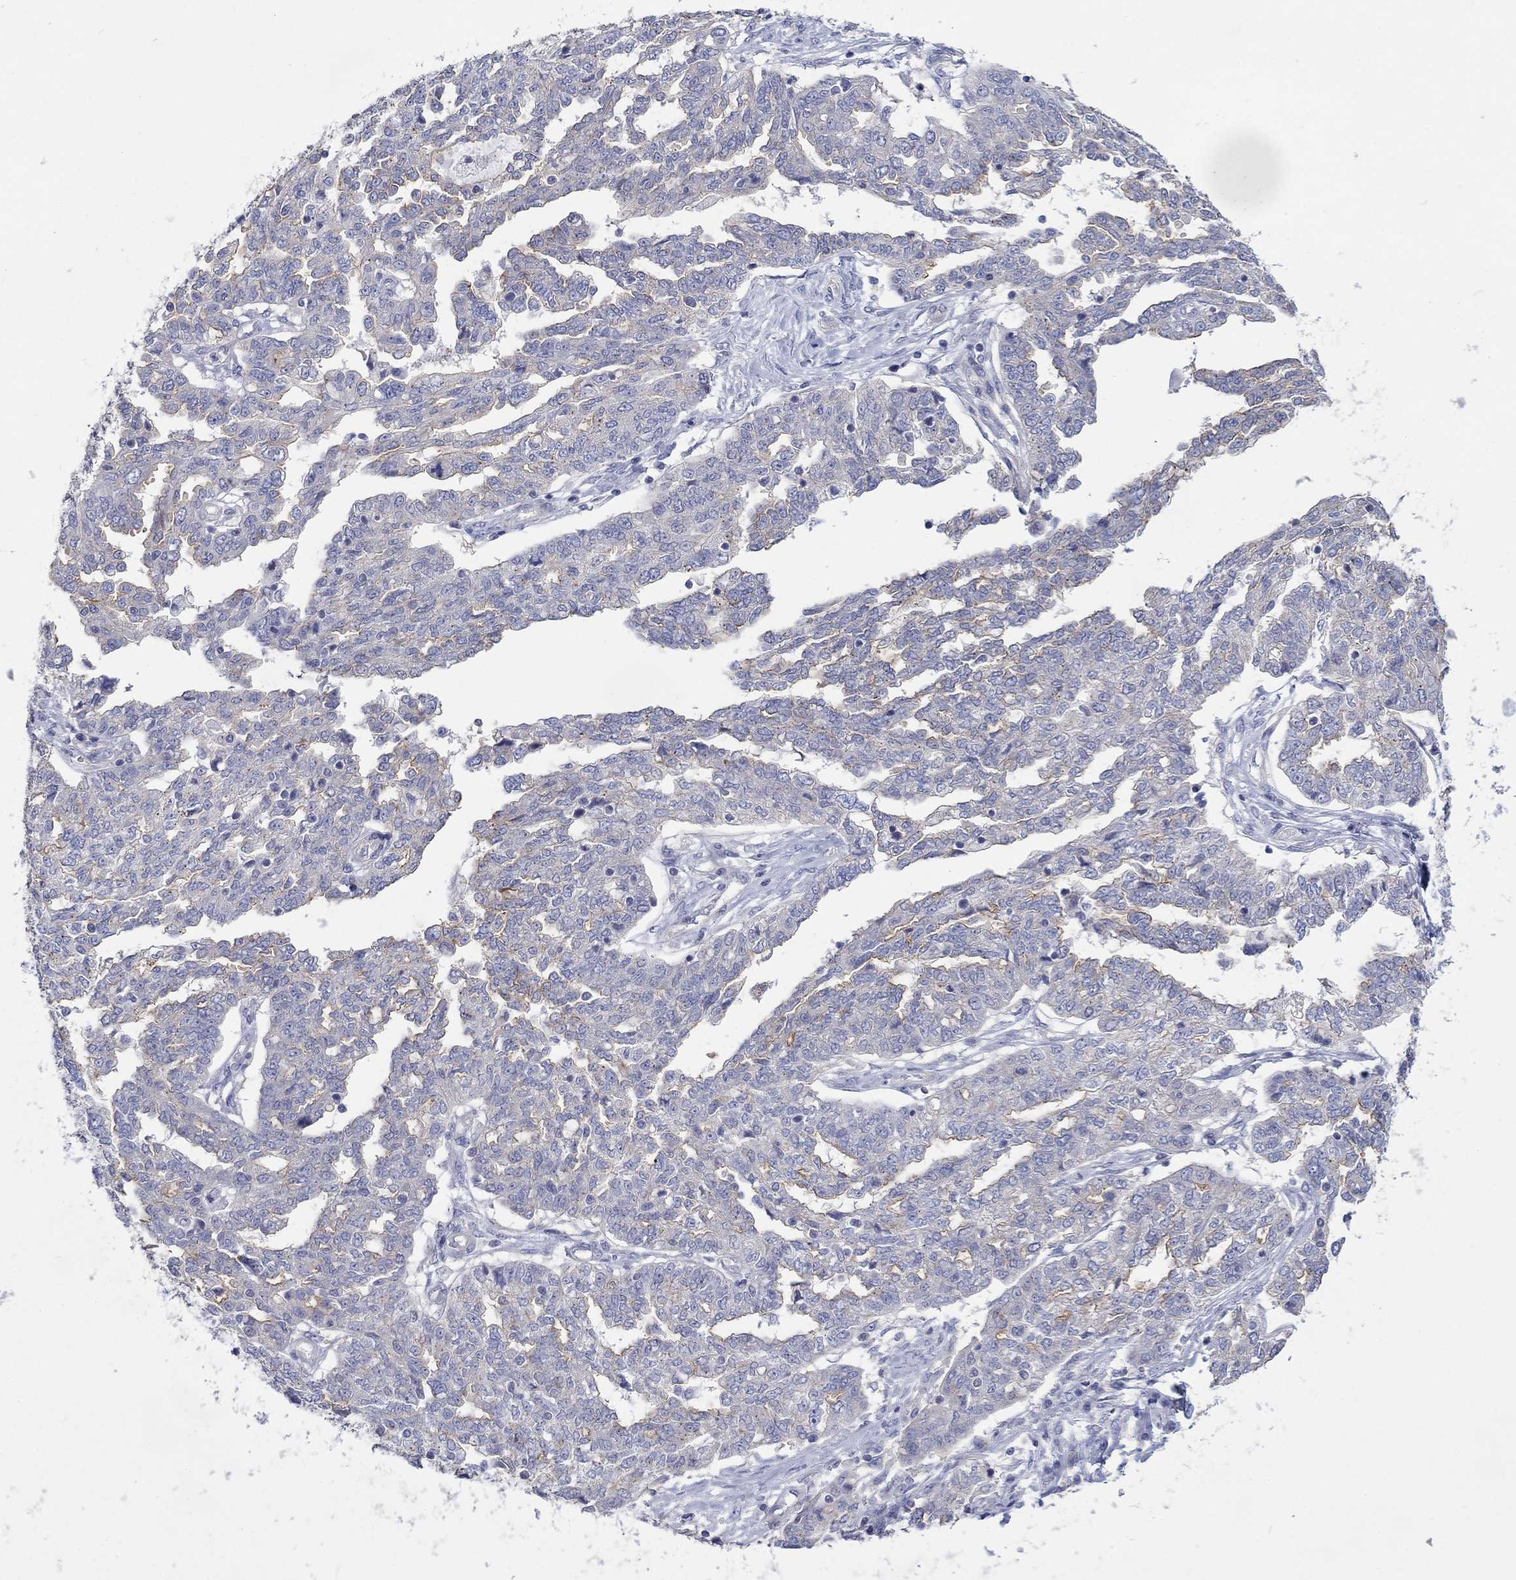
{"staining": {"intensity": "weak", "quantity": "<25%", "location": "cytoplasmic/membranous"}, "tissue": "ovarian cancer", "cell_type": "Tumor cells", "image_type": "cancer", "snomed": [{"axis": "morphology", "description": "Cystadenocarcinoma, serous, NOS"}, {"axis": "topography", "description": "Ovary"}], "caption": "Immunohistochemical staining of human serous cystadenocarcinoma (ovarian) displays no significant staining in tumor cells.", "gene": "TPRN", "patient": {"sex": "female", "age": 67}}